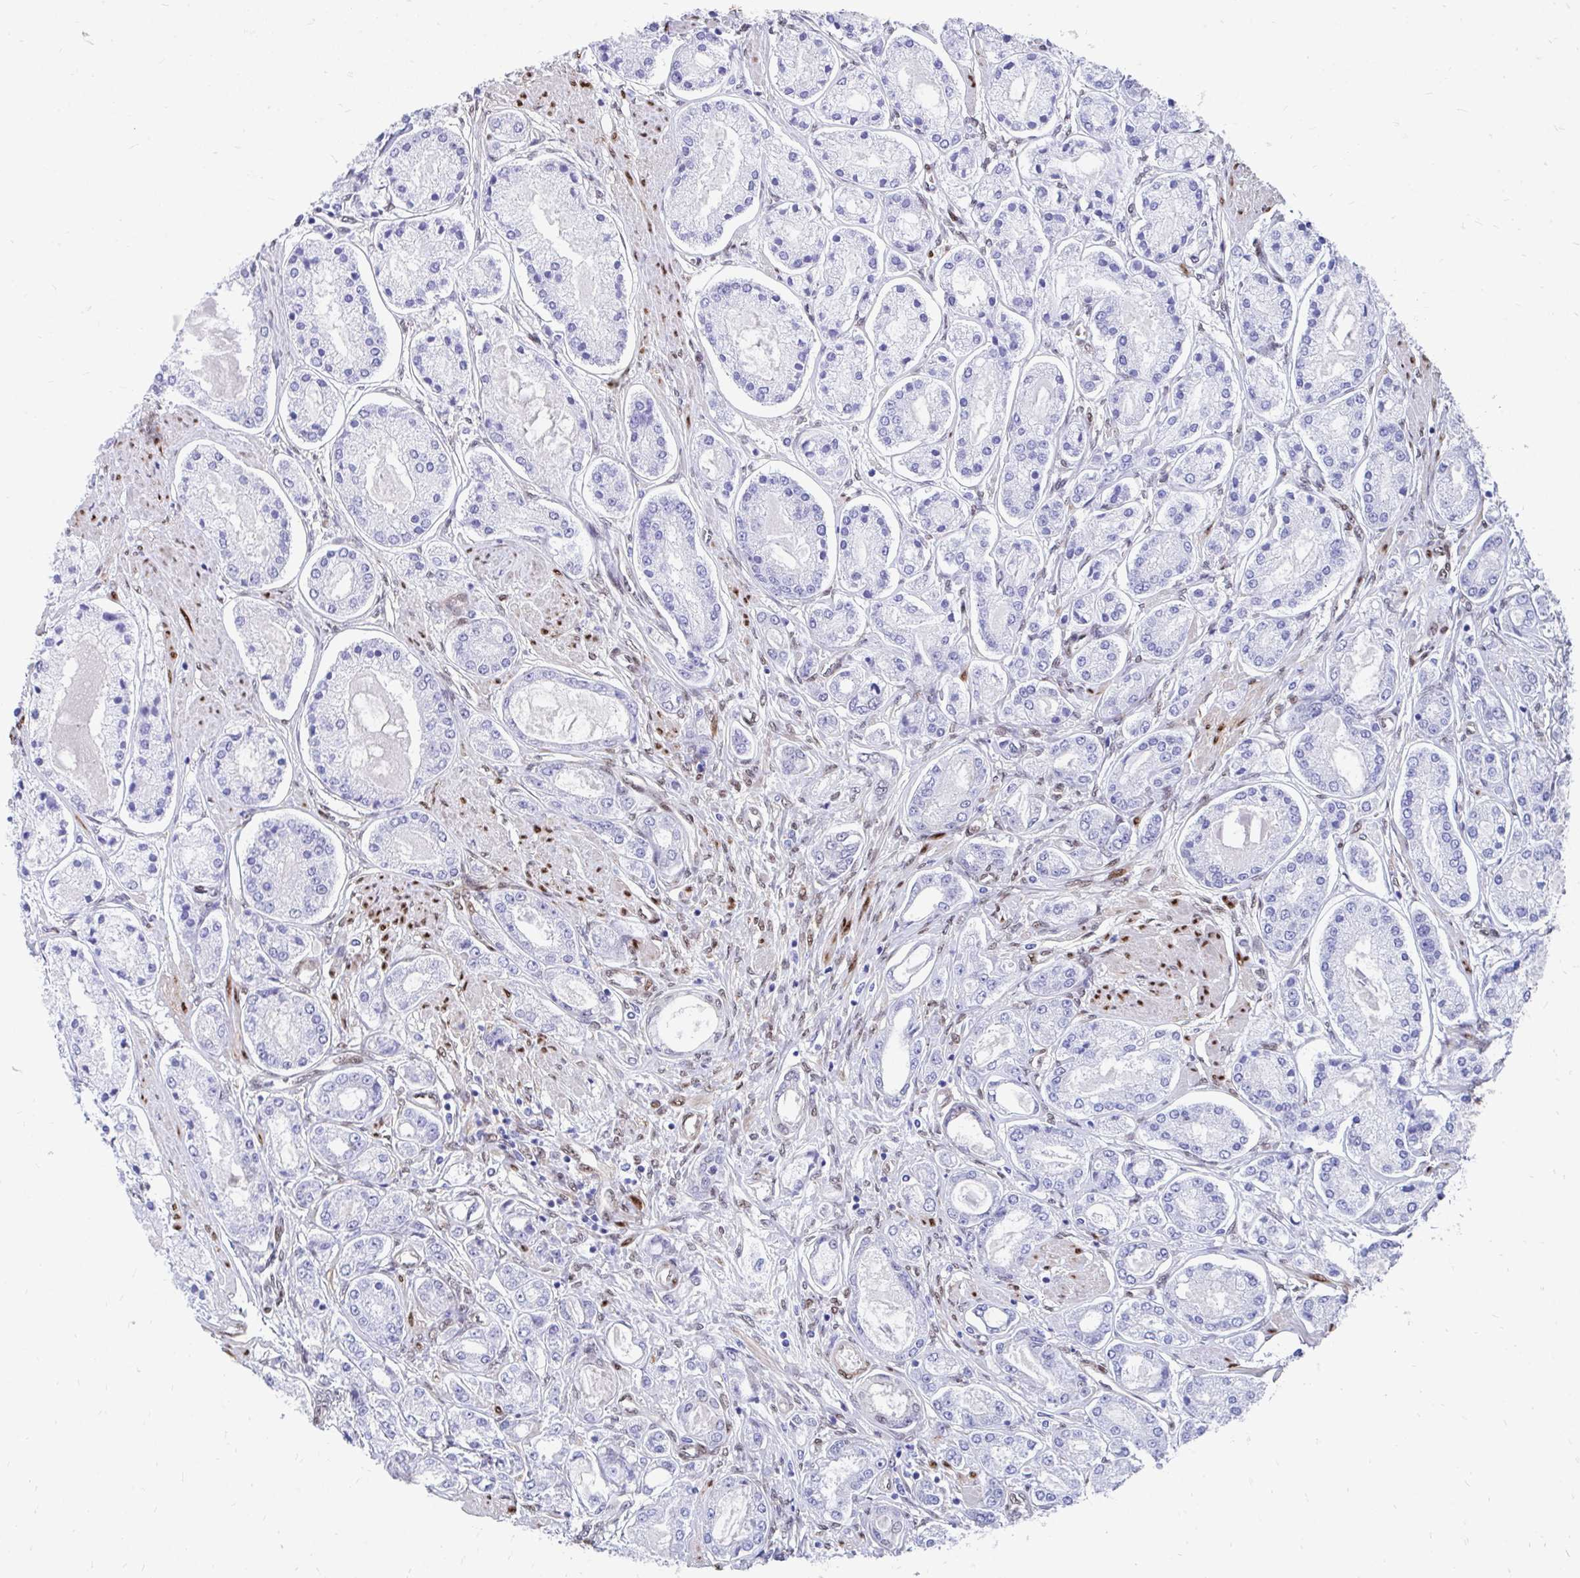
{"staining": {"intensity": "negative", "quantity": "none", "location": "none"}, "tissue": "prostate cancer", "cell_type": "Tumor cells", "image_type": "cancer", "snomed": [{"axis": "morphology", "description": "Adenocarcinoma, High grade"}, {"axis": "topography", "description": "Prostate"}], "caption": "Photomicrograph shows no significant protein staining in tumor cells of prostate adenocarcinoma (high-grade).", "gene": "RBPMS", "patient": {"sex": "male", "age": 66}}